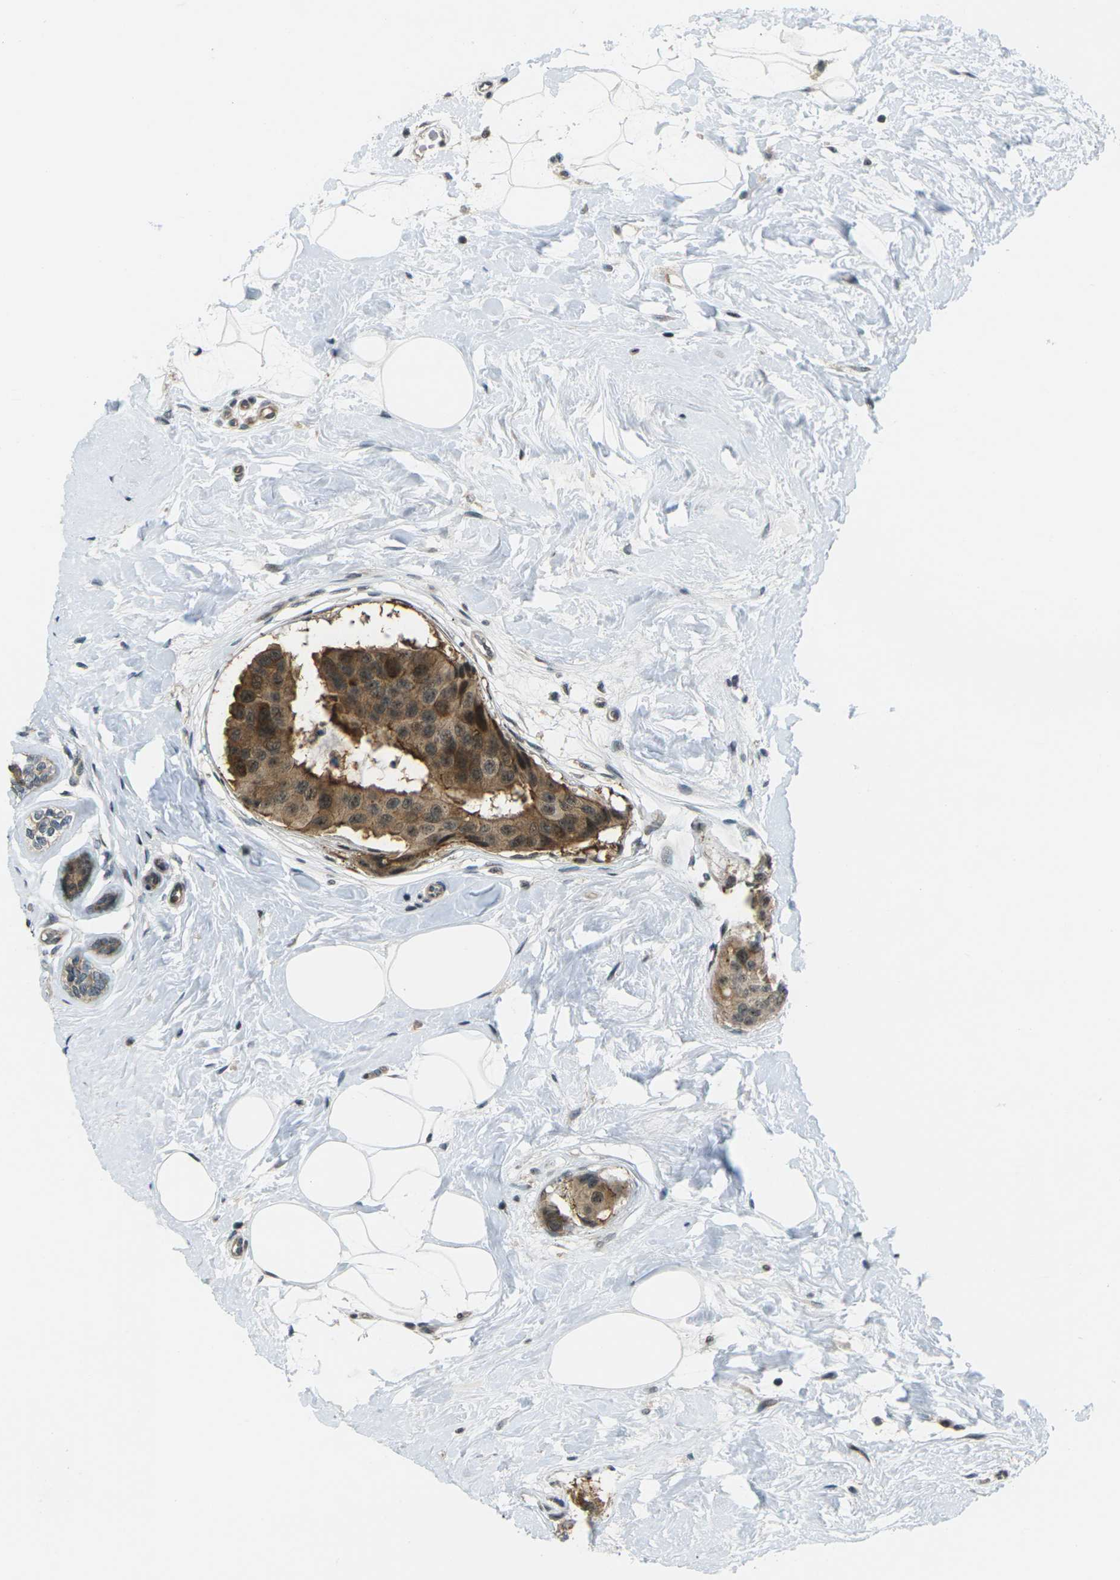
{"staining": {"intensity": "moderate", "quantity": ">75%", "location": "cytoplasmic/membranous,nuclear"}, "tissue": "breast cancer", "cell_type": "Tumor cells", "image_type": "cancer", "snomed": [{"axis": "morphology", "description": "Normal tissue, NOS"}, {"axis": "morphology", "description": "Duct carcinoma"}, {"axis": "topography", "description": "Breast"}], "caption": "An image of human breast intraductal carcinoma stained for a protein demonstrates moderate cytoplasmic/membranous and nuclear brown staining in tumor cells.", "gene": "UBE2S", "patient": {"sex": "female", "age": 39}}